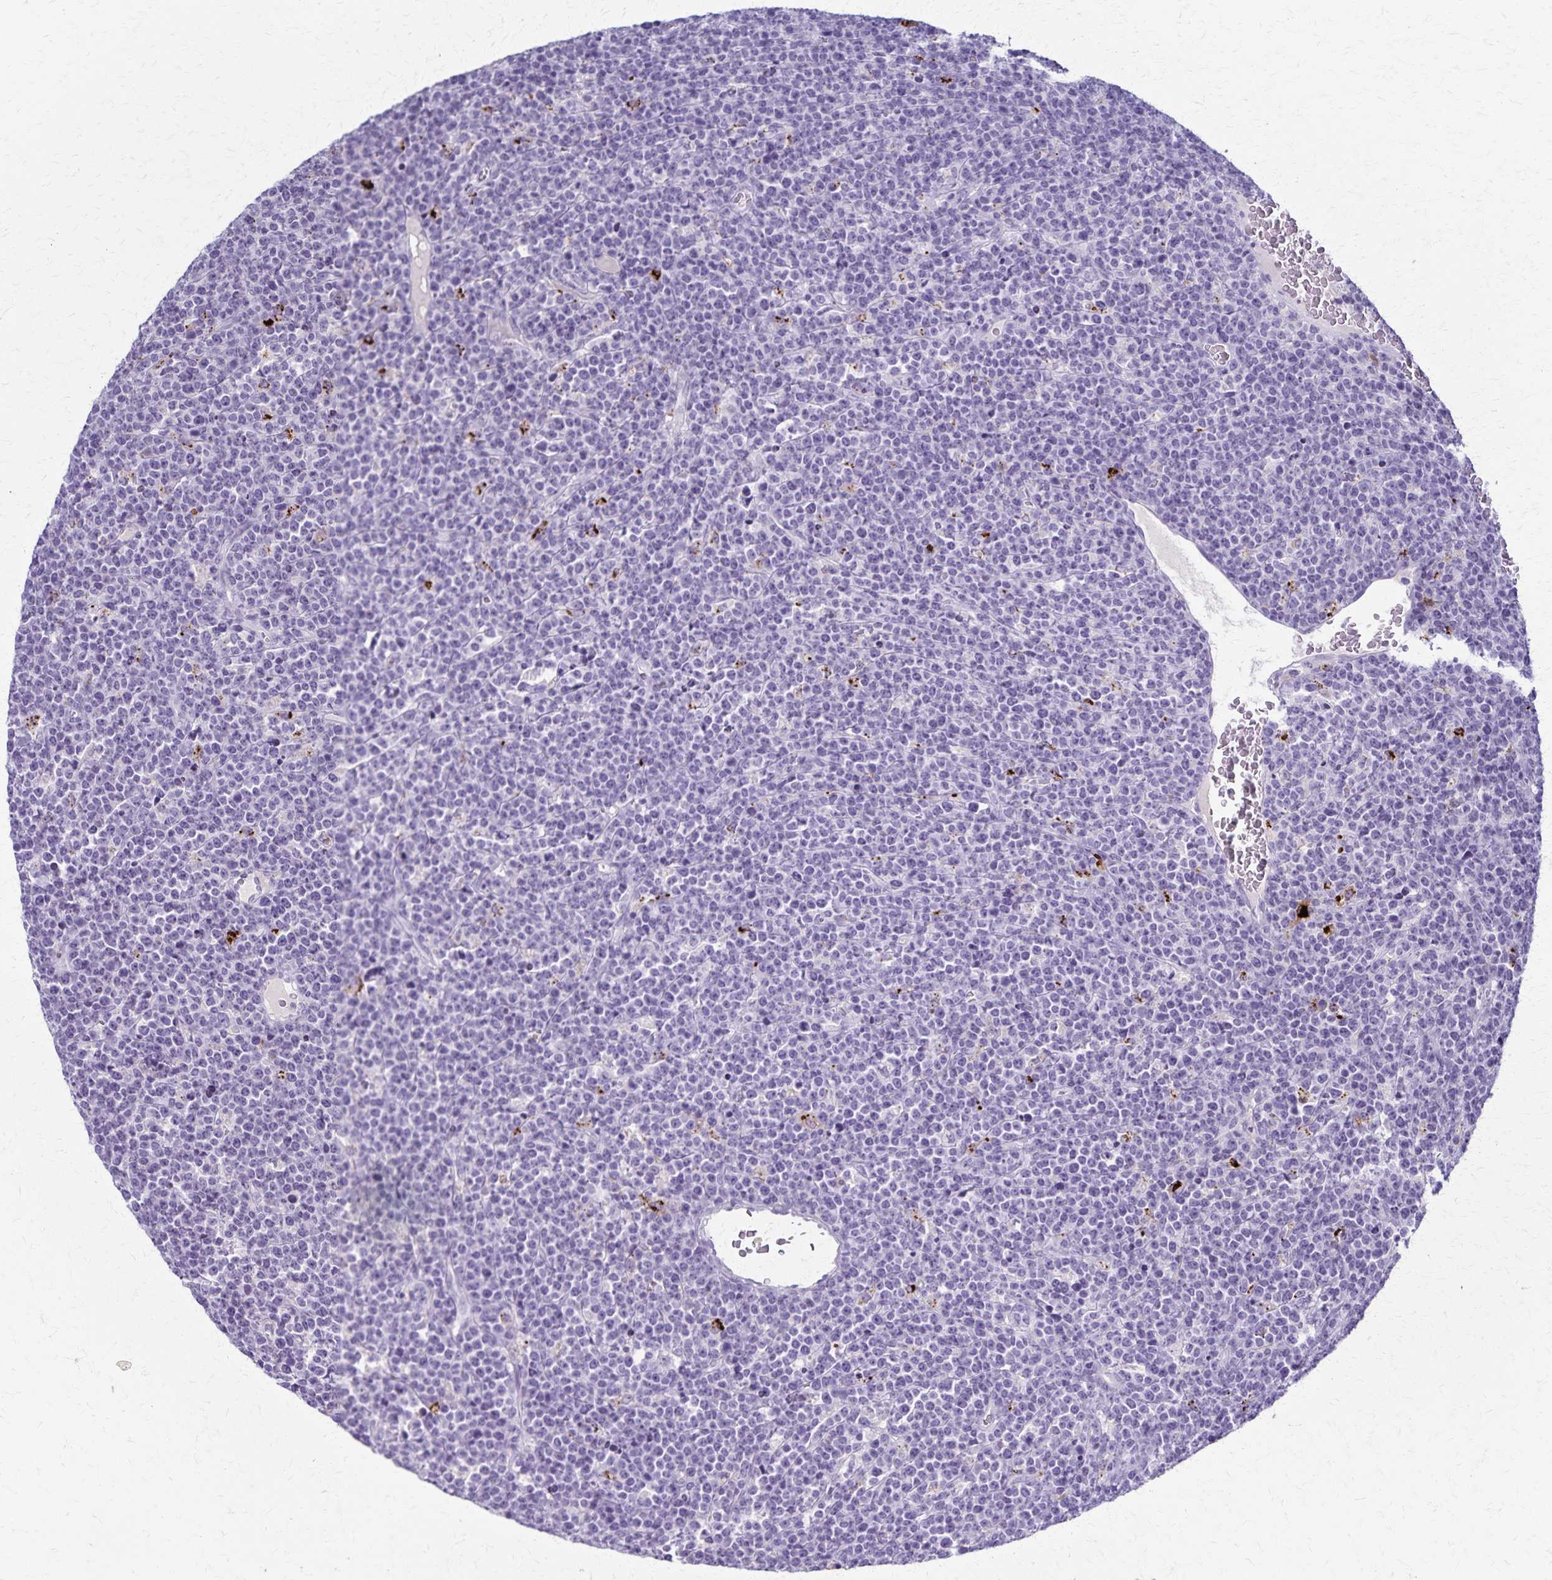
{"staining": {"intensity": "negative", "quantity": "none", "location": "none"}, "tissue": "lymphoma", "cell_type": "Tumor cells", "image_type": "cancer", "snomed": [{"axis": "morphology", "description": "Malignant lymphoma, non-Hodgkin's type, High grade"}, {"axis": "topography", "description": "Ovary"}], "caption": "This is a photomicrograph of IHC staining of high-grade malignant lymphoma, non-Hodgkin's type, which shows no expression in tumor cells.", "gene": "TMEM60", "patient": {"sex": "female", "age": 56}}